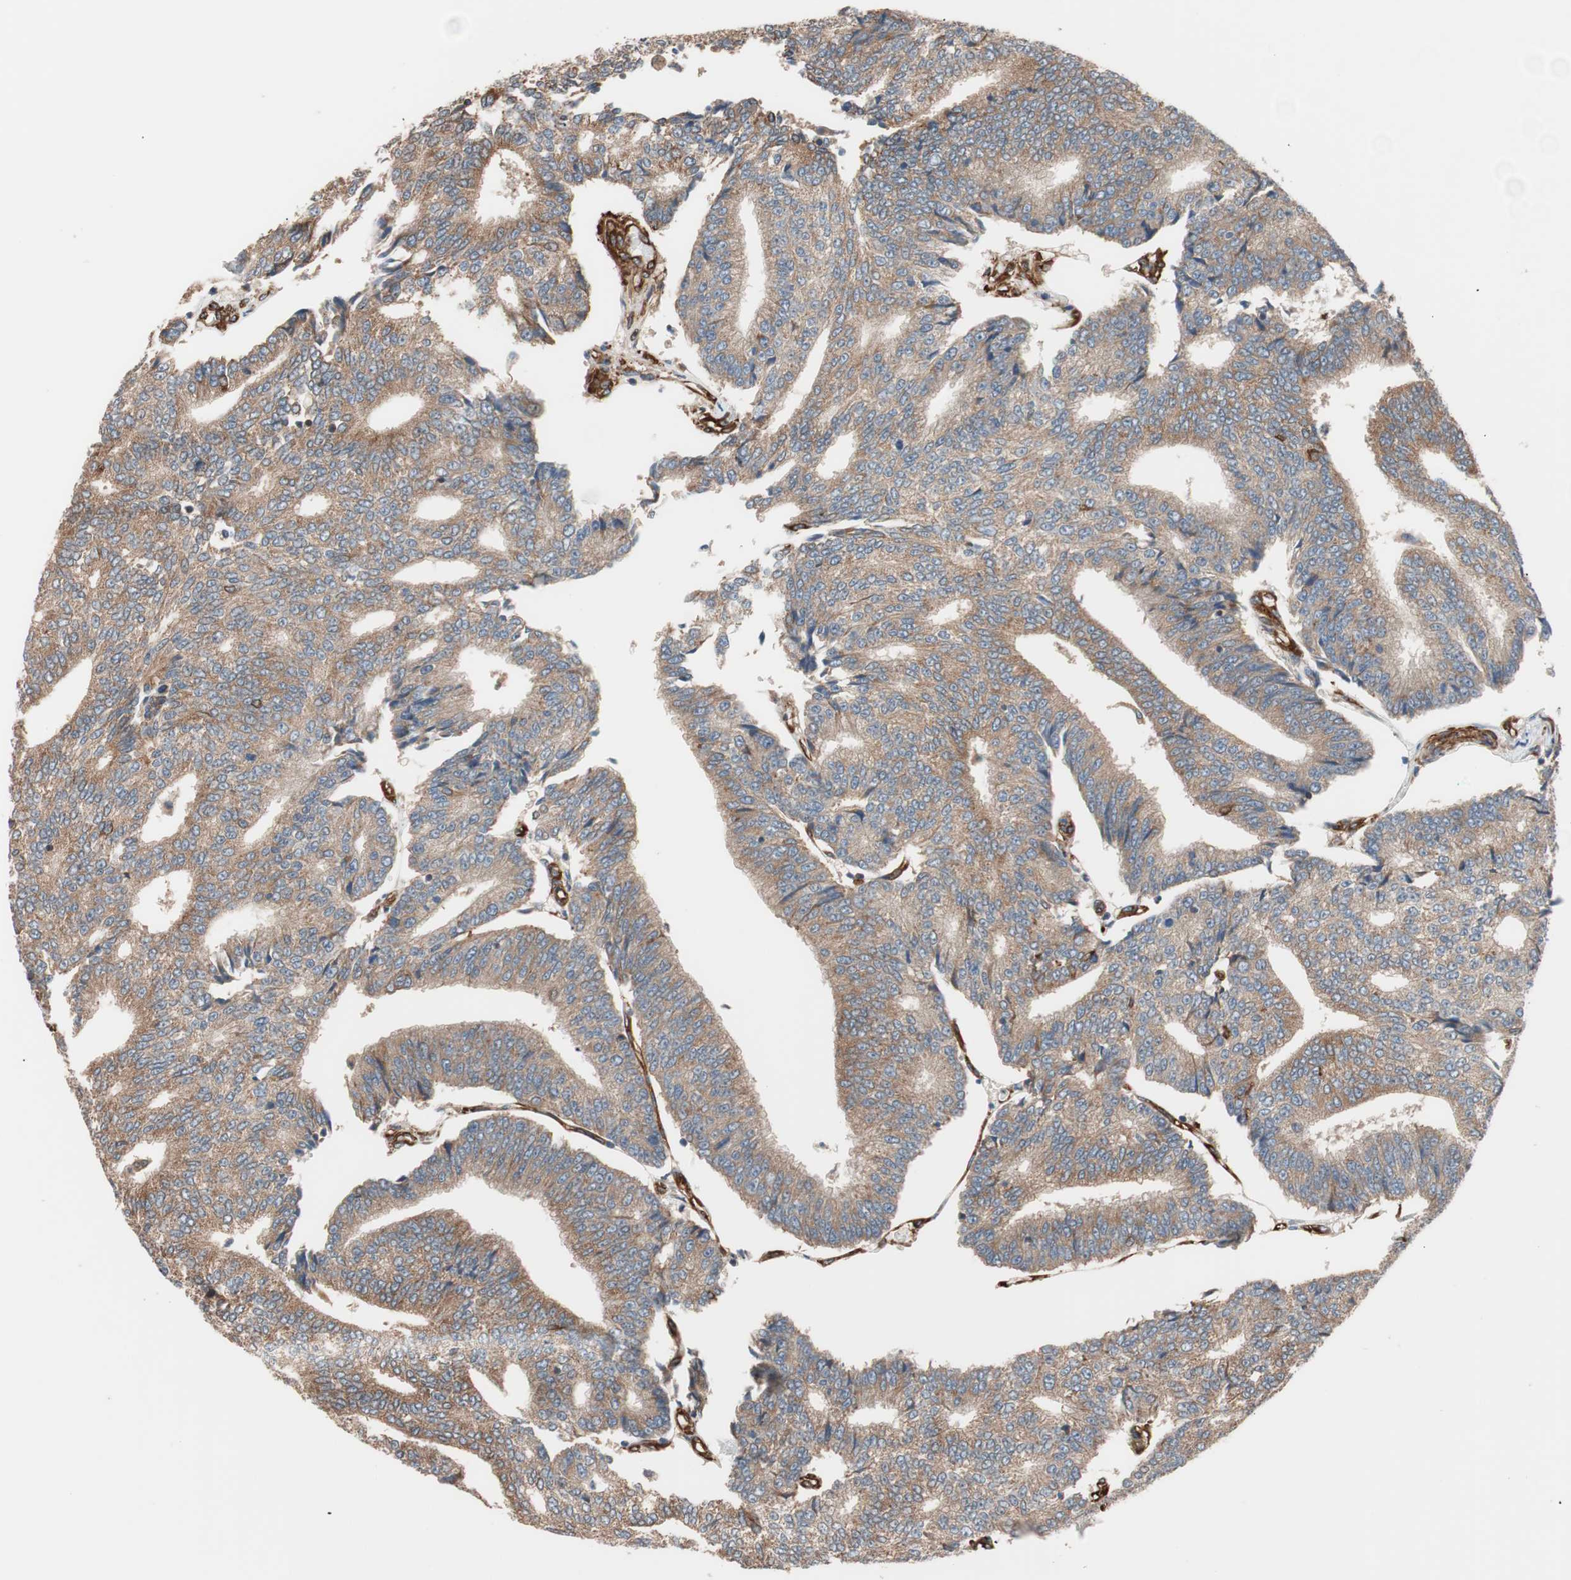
{"staining": {"intensity": "moderate", "quantity": ">75%", "location": "cytoplasmic/membranous"}, "tissue": "prostate cancer", "cell_type": "Tumor cells", "image_type": "cancer", "snomed": [{"axis": "morphology", "description": "Adenocarcinoma, High grade"}, {"axis": "topography", "description": "Prostate"}], "caption": "Immunohistochemical staining of human high-grade adenocarcinoma (prostate) displays moderate cytoplasmic/membranous protein staining in approximately >75% of tumor cells. (Stains: DAB in brown, nuclei in blue, Microscopy: brightfield microscopy at high magnification).", "gene": "GPSM2", "patient": {"sex": "male", "age": 55}}